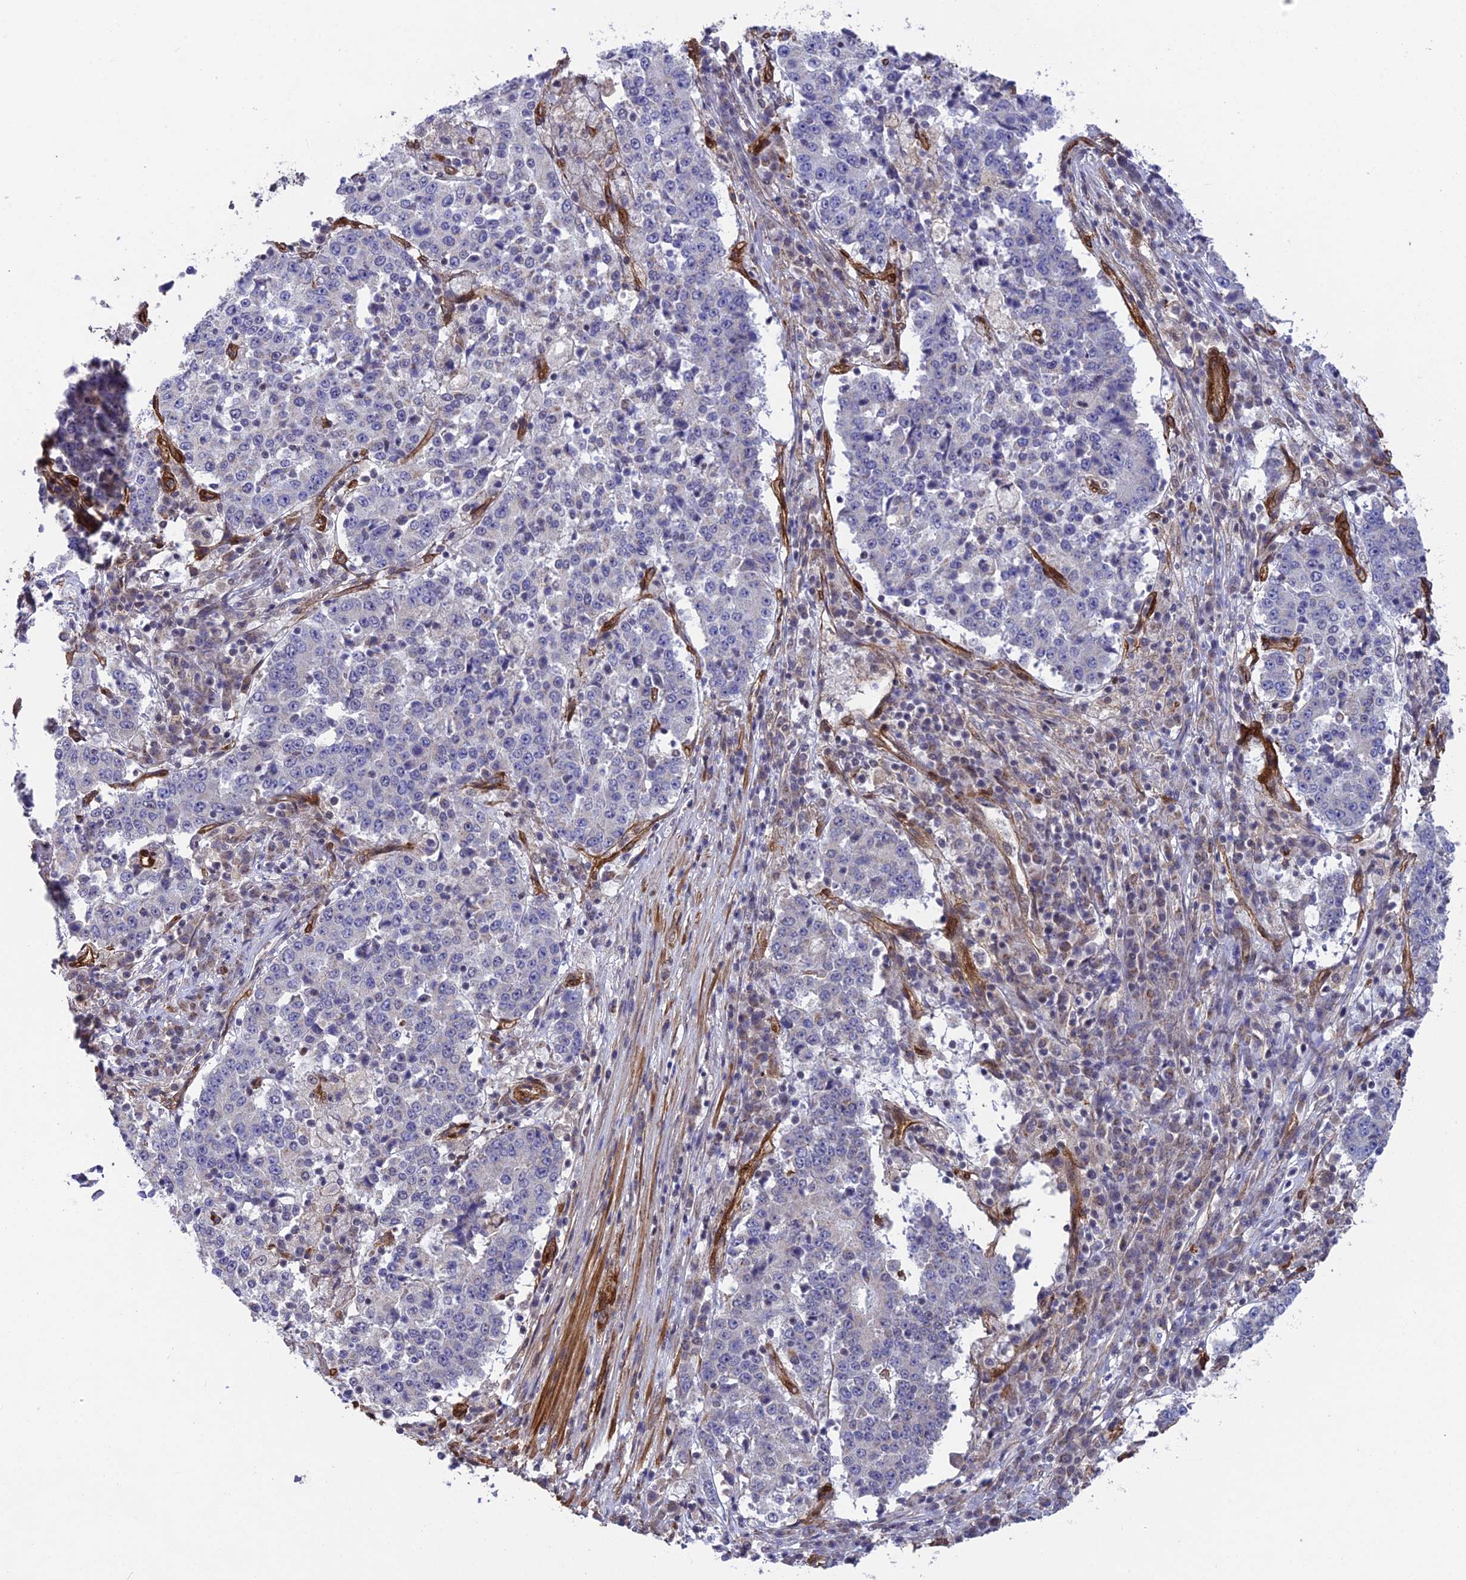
{"staining": {"intensity": "negative", "quantity": "none", "location": "none"}, "tissue": "stomach cancer", "cell_type": "Tumor cells", "image_type": "cancer", "snomed": [{"axis": "morphology", "description": "Adenocarcinoma, NOS"}, {"axis": "topography", "description": "Stomach"}], "caption": "Immunohistochemical staining of human stomach cancer (adenocarcinoma) demonstrates no significant expression in tumor cells.", "gene": "TNS1", "patient": {"sex": "male", "age": 59}}